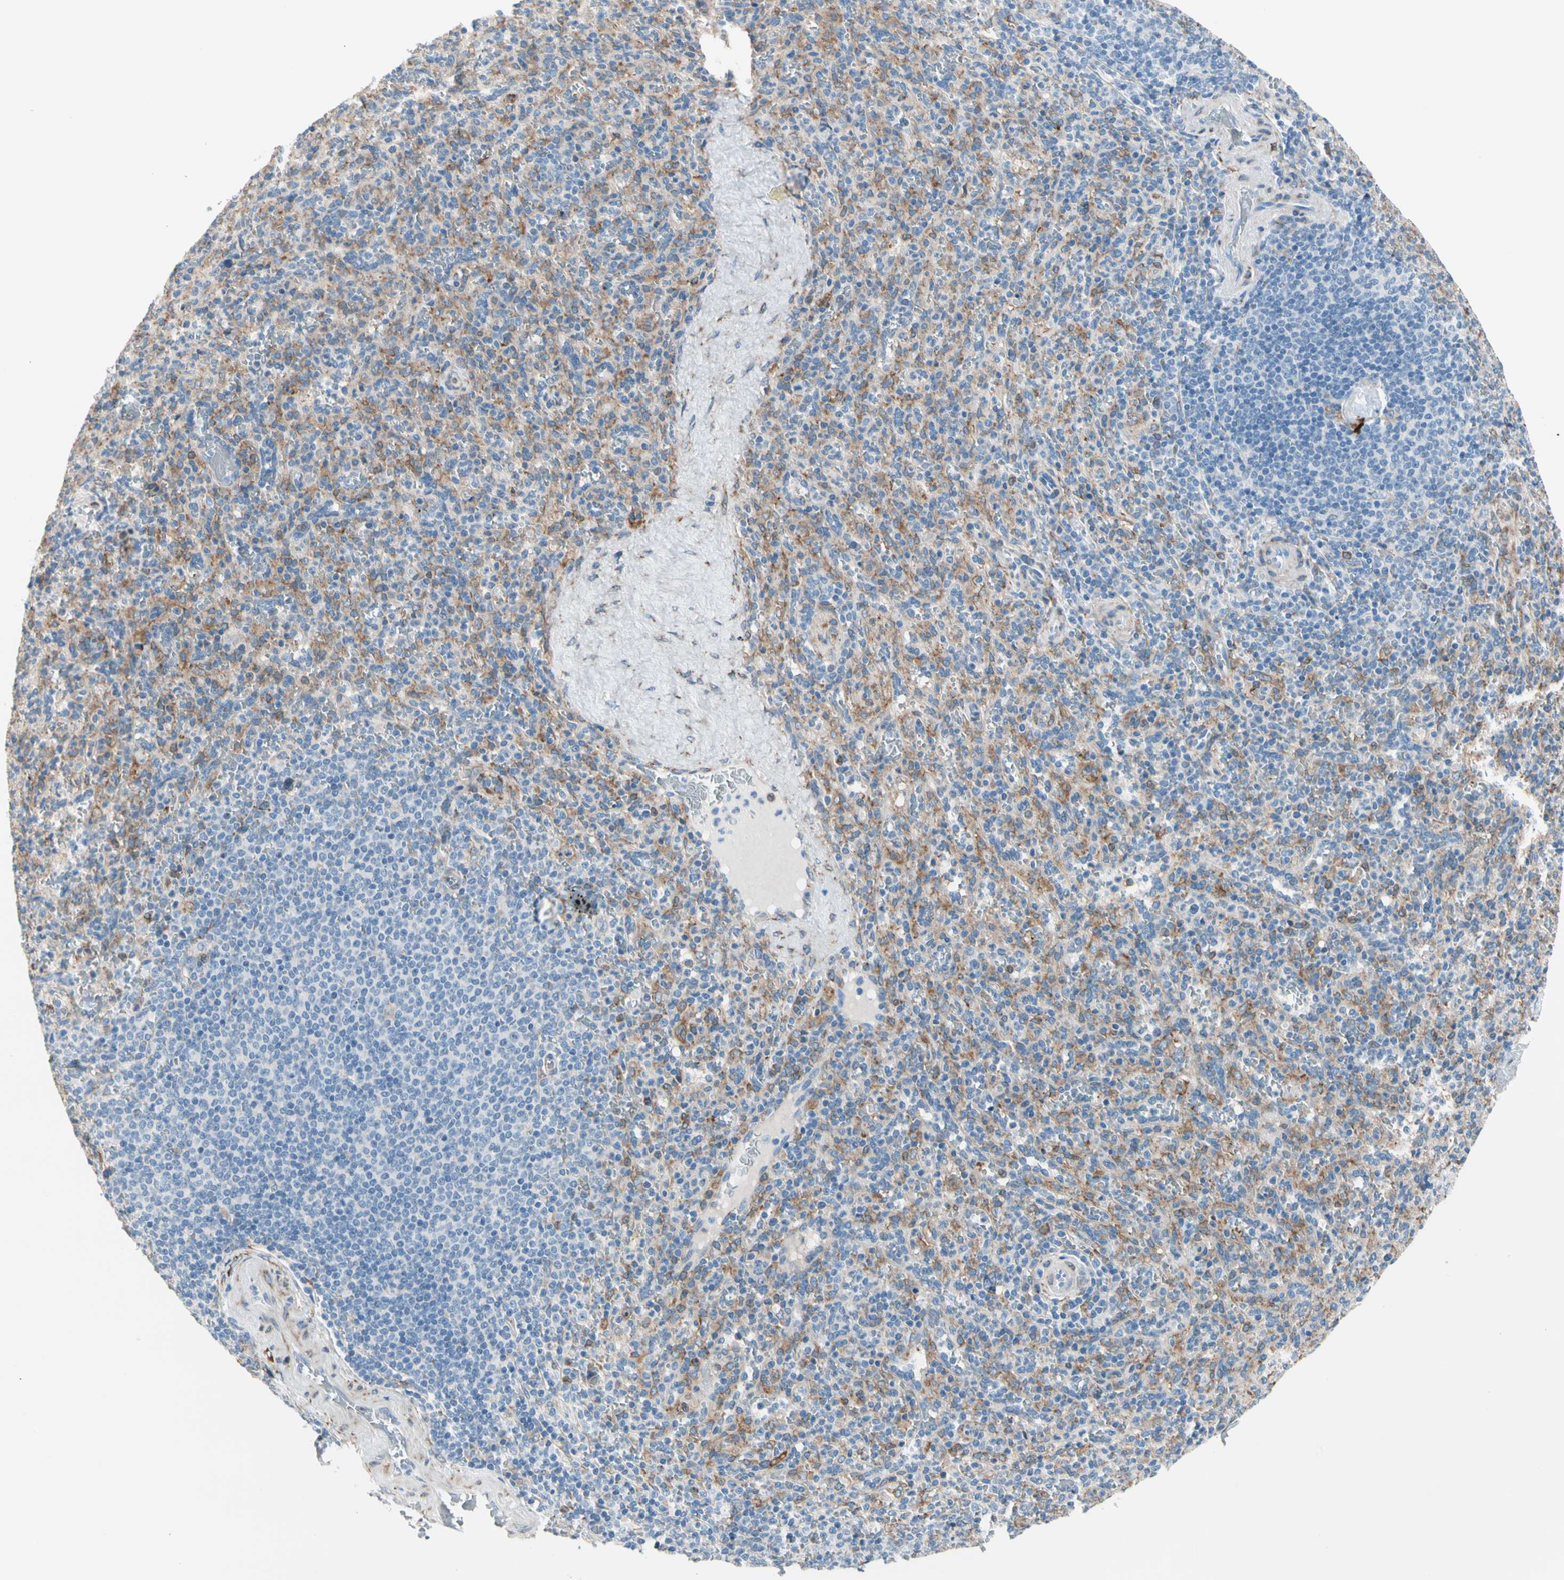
{"staining": {"intensity": "moderate", "quantity": "25%-75%", "location": "cytoplasmic/membranous"}, "tissue": "spleen", "cell_type": "Cells in red pulp", "image_type": "normal", "snomed": [{"axis": "morphology", "description": "Normal tissue, NOS"}, {"axis": "topography", "description": "Spleen"}], "caption": "Human spleen stained with a brown dye exhibits moderate cytoplasmic/membranous positive expression in approximately 25%-75% of cells in red pulp.", "gene": "LRPAP1", "patient": {"sex": "male", "age": 36}}